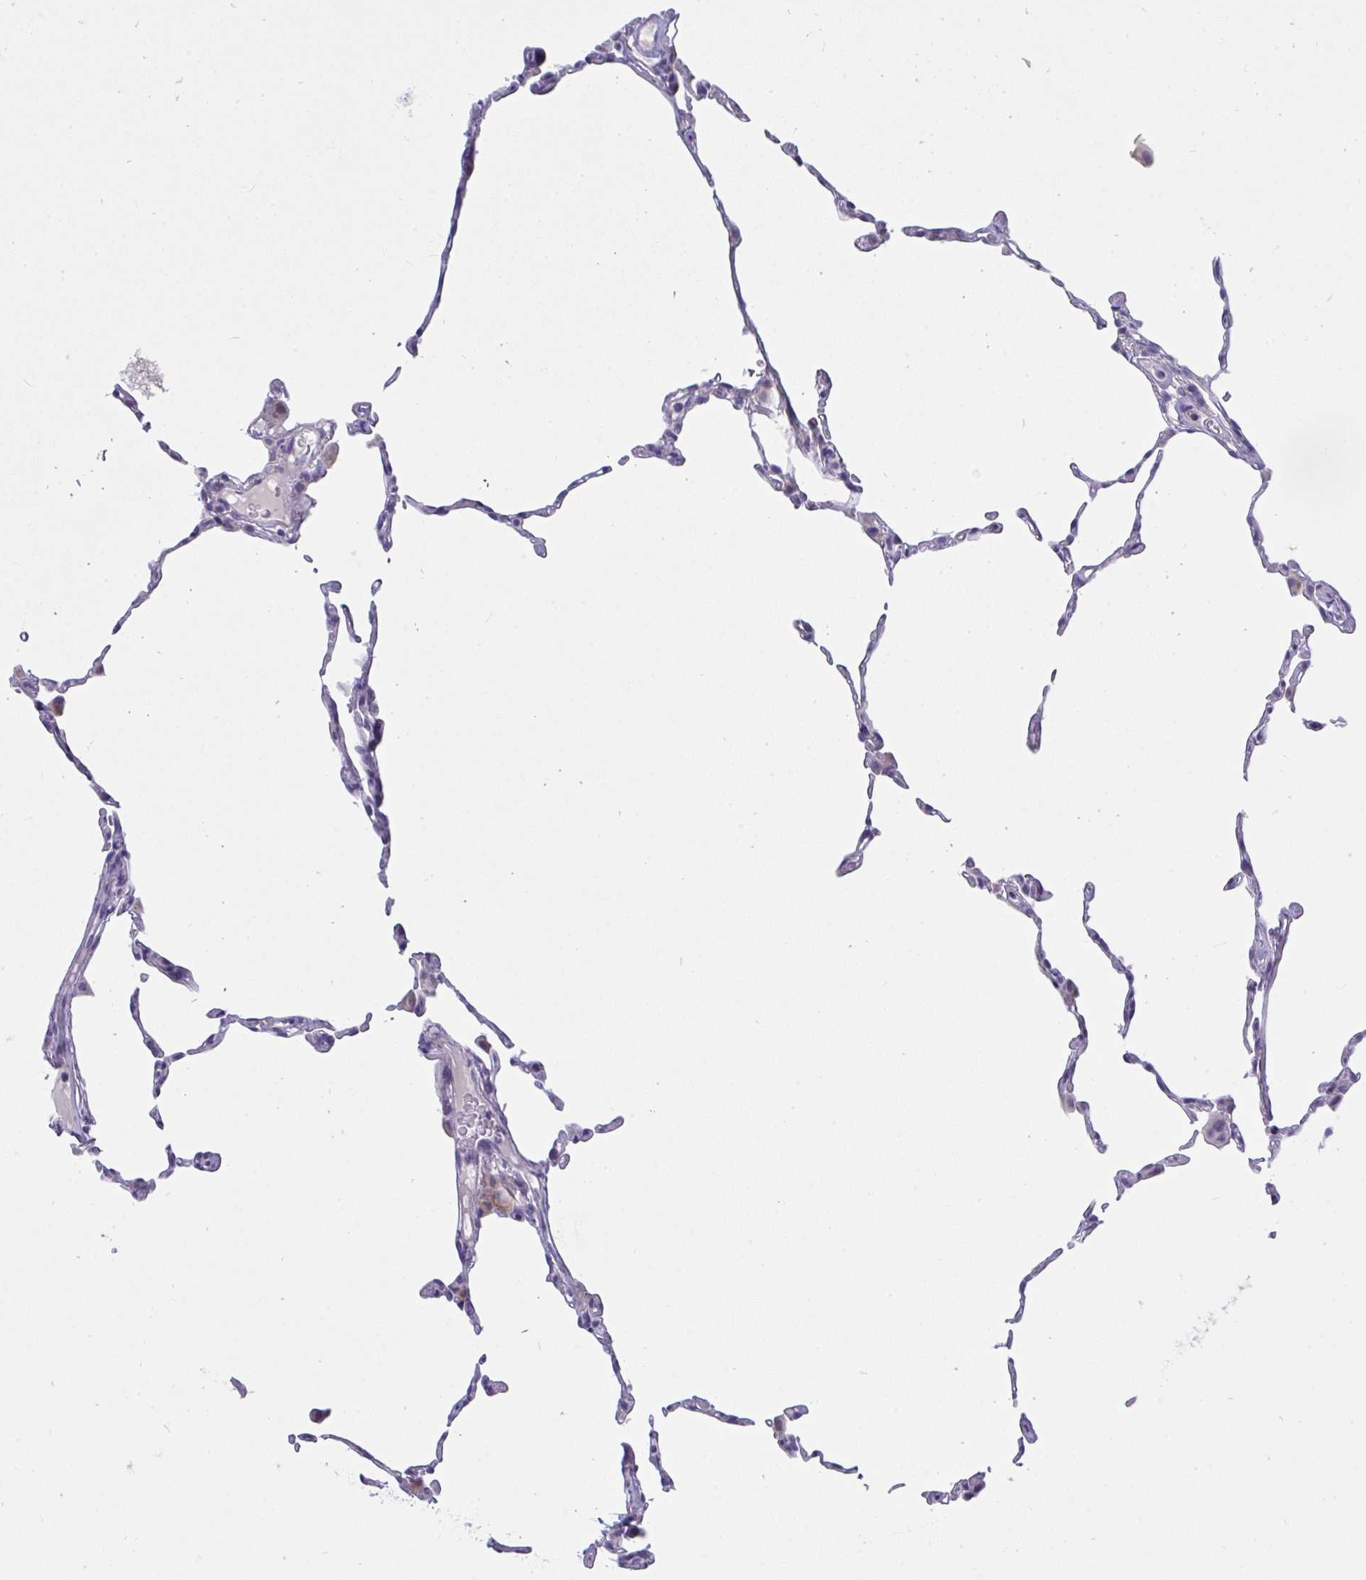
{"staining": {"intensity": "negative", "quantity": "none", "location": "none"}, "tissue": "lung", "cell_type": "Alveolar cells", "image_type": "normal", "snomed": [{"axis": "morphology", "description": "Normal tissue, NOS"}, {"axis": "topography", "description": "Lung"}], "caption": "The micrograph demonstrates no significant positivity in alveolar cells of lung.", "gene": "DTX3", "patient": {"sex": "female", "age": 57}}